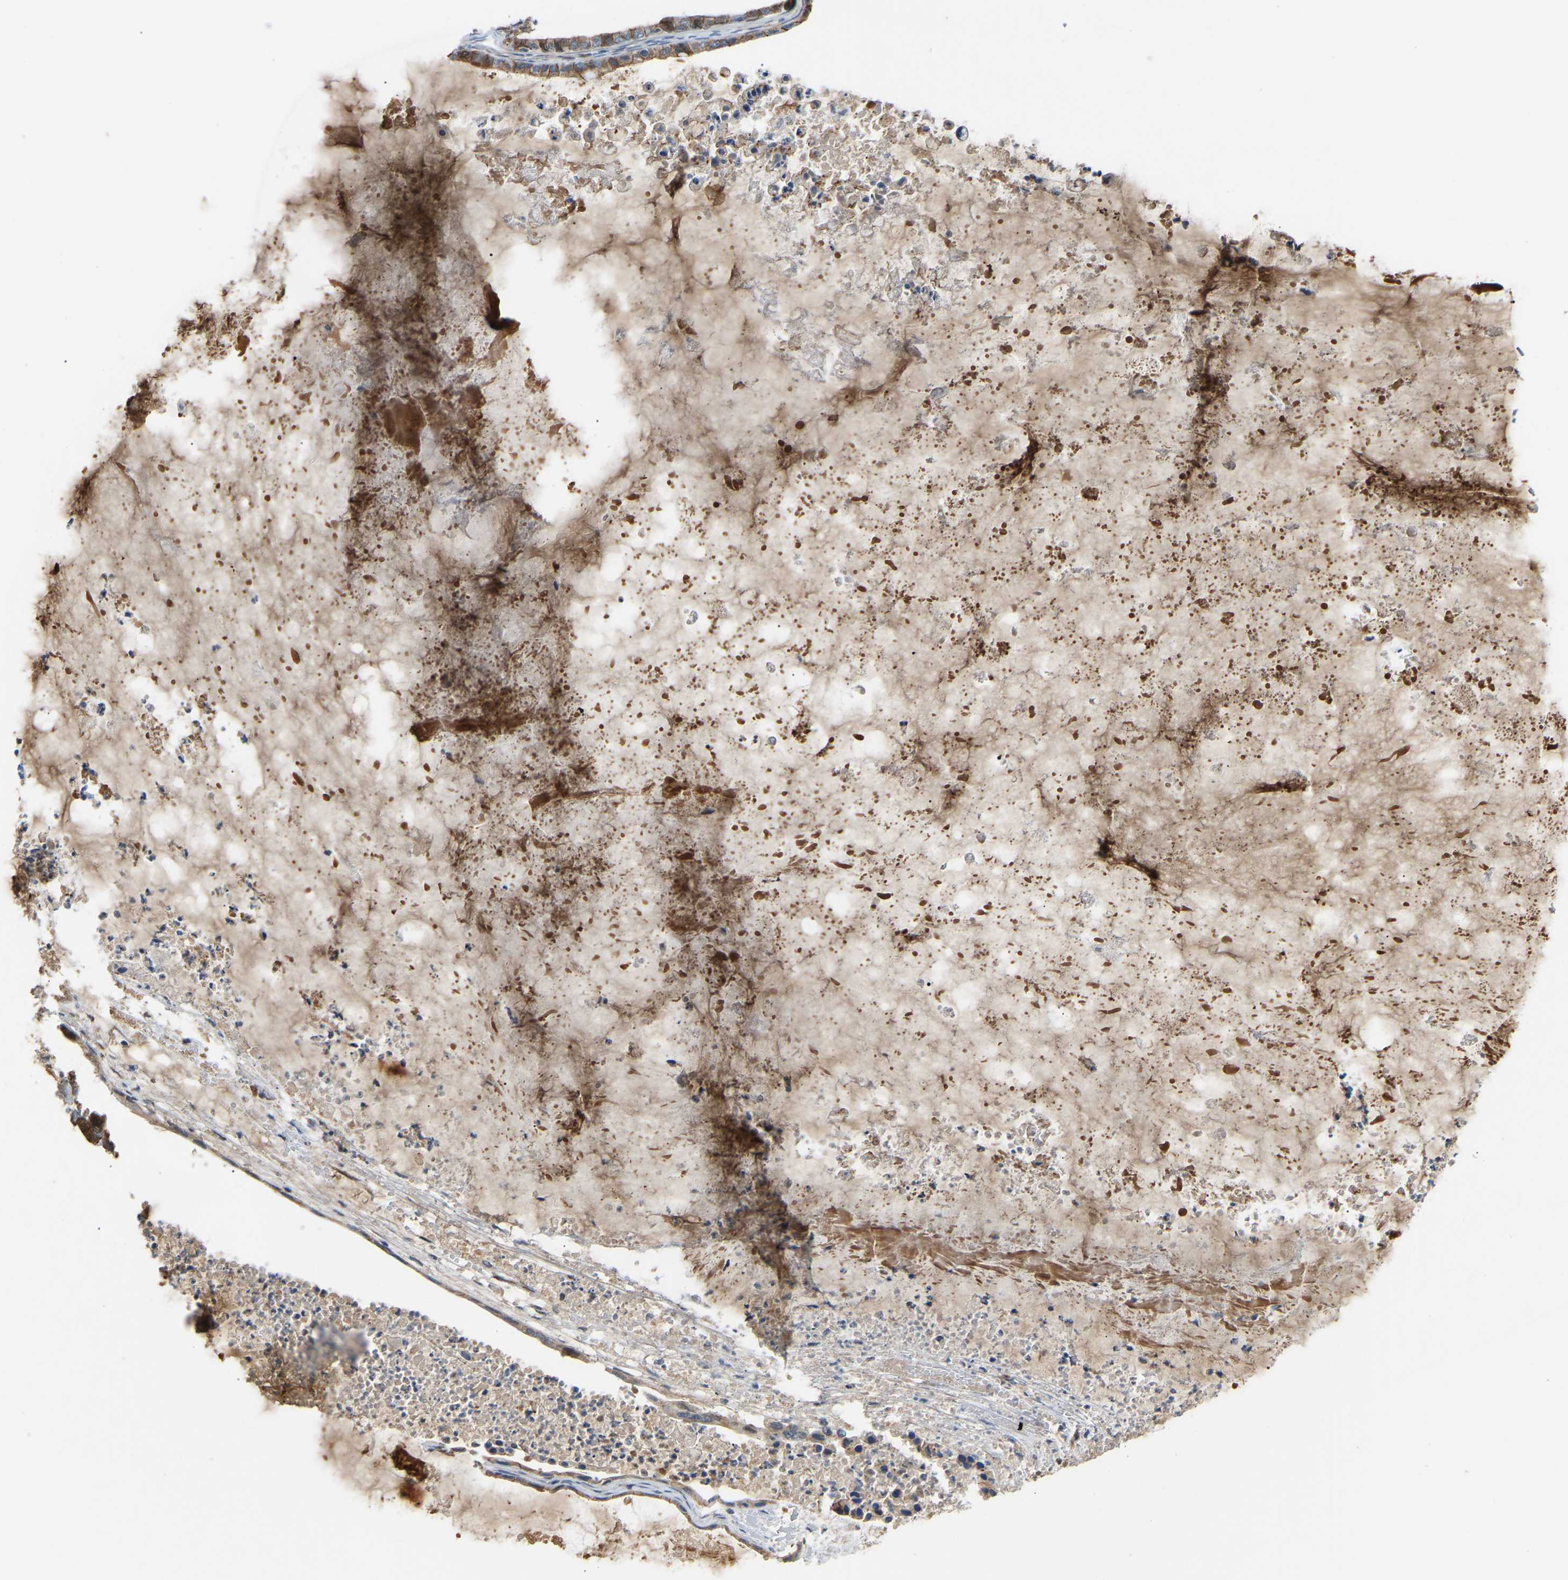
{"staining": {"intensity": "moderate", "quantity": ">75%", "location": "cytoplasmic/membranous"}, "tissue": "ovarian cancer", "cell_type": "Tumor cells", "image_type": "cancer", "snomed": [{"axis": "morphology", "description": "Cystadenocarcinoma, mucinous, NOS"}, {"axis": "topography", "description": "Ovary"}], "caption": "IHC (DAB) staining of human ovarian mucinous cystadenocarcinoma reveals moderate cytoplasmic/membranous protein staining in approximately >75% of tumor cells. (DAB = brown stain, brightfield microscopy at high magnification).", "gene": "PTCD1", "patient": {"sex": "female", "age": 80}}